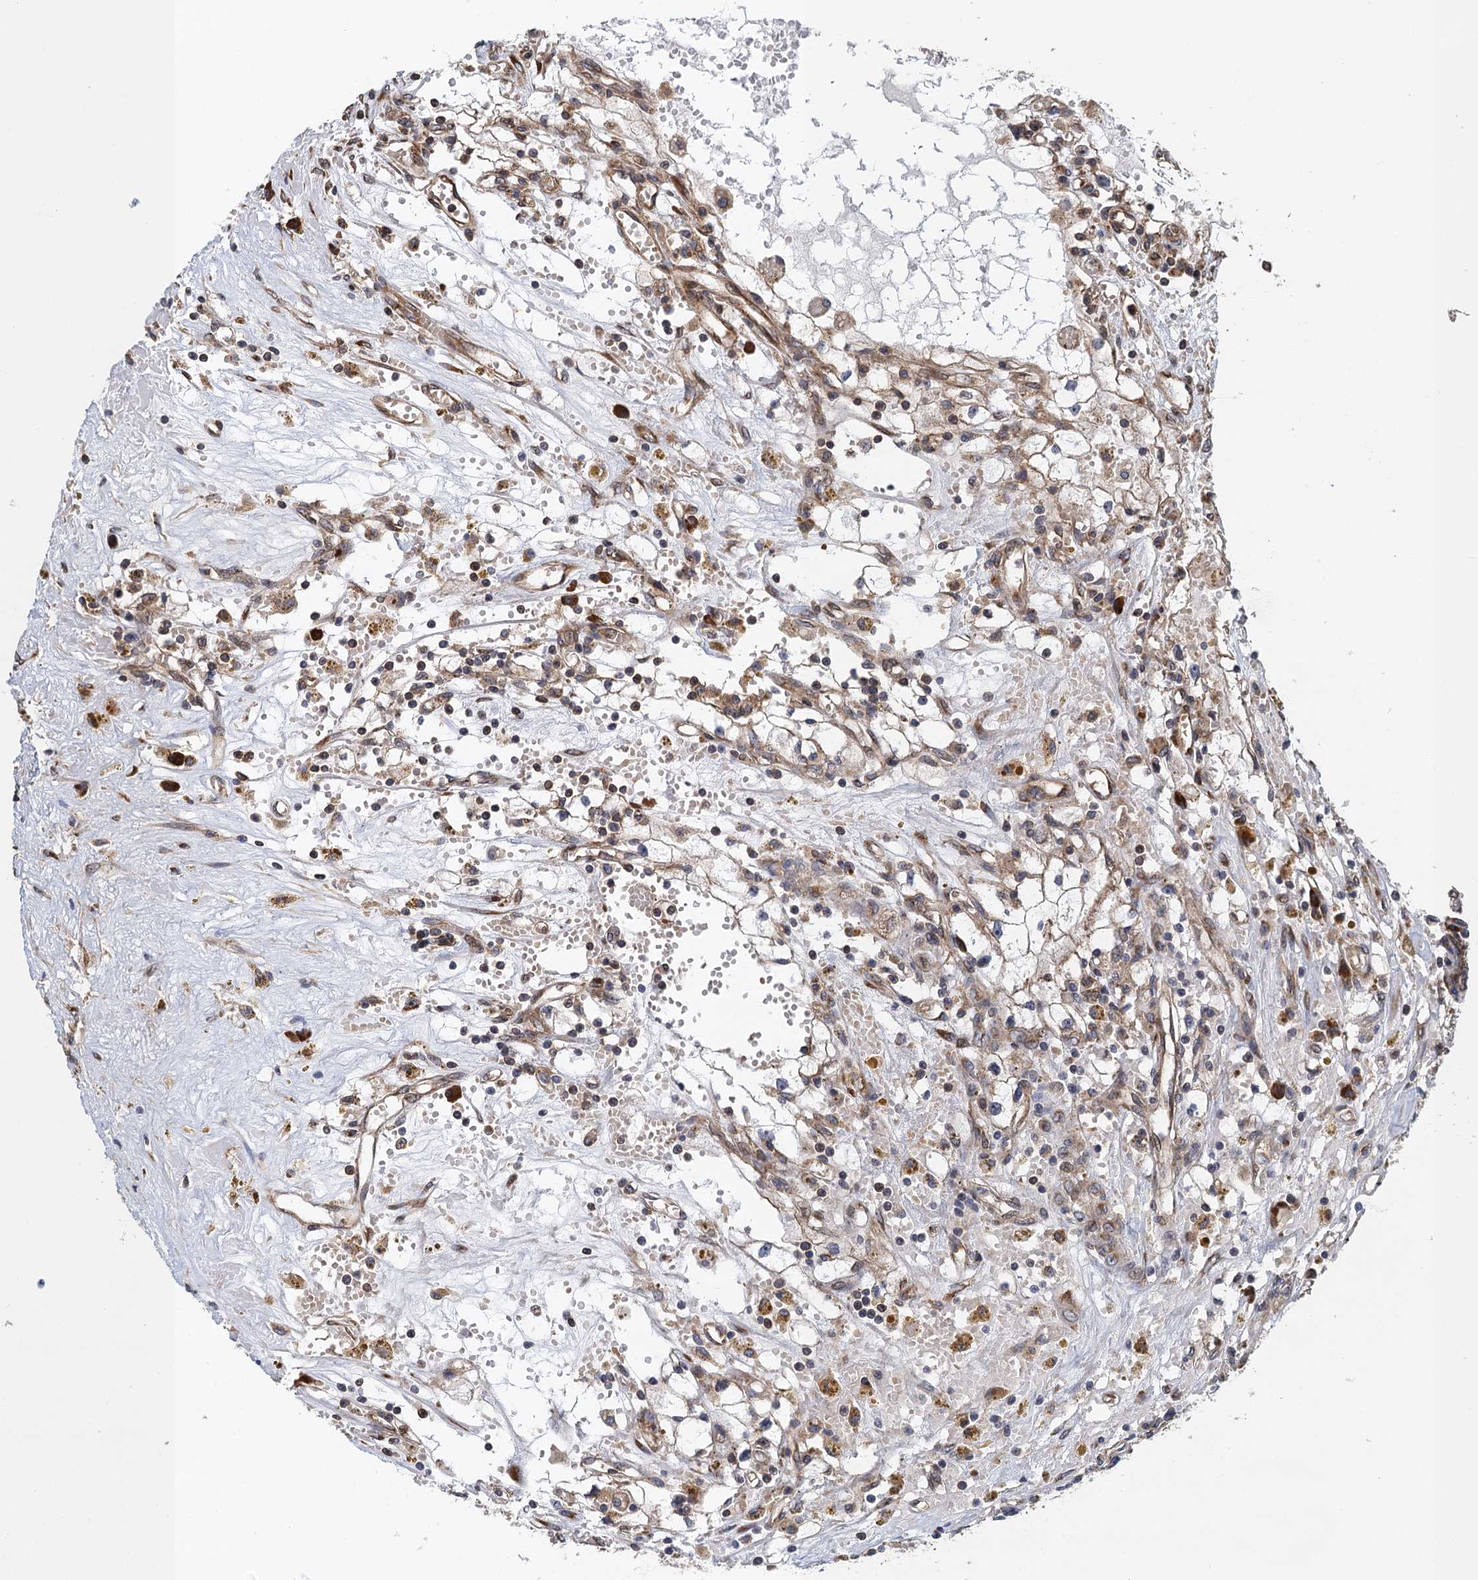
{"staining": {"intensity": "negative", "quantity": "none", "location": "none"}, "tissue": "renal cancer", "cell_type": "Tumor cells", "image_type": "cancer", "snomed": [{"axis": "morphology", "description": "Adenocarcinoma, NOS"}, {"axis": "topography", "description": "Kidney"}], "caption": "Immunohistochemistry (IHC) histopathology image of neoplastic tissue: human renal adenocarcinoma stained with DAB shows no significant protein positivity in tumor cells.", "gene": "MDM1", "patient": {"sex": "male", "age": 56}}